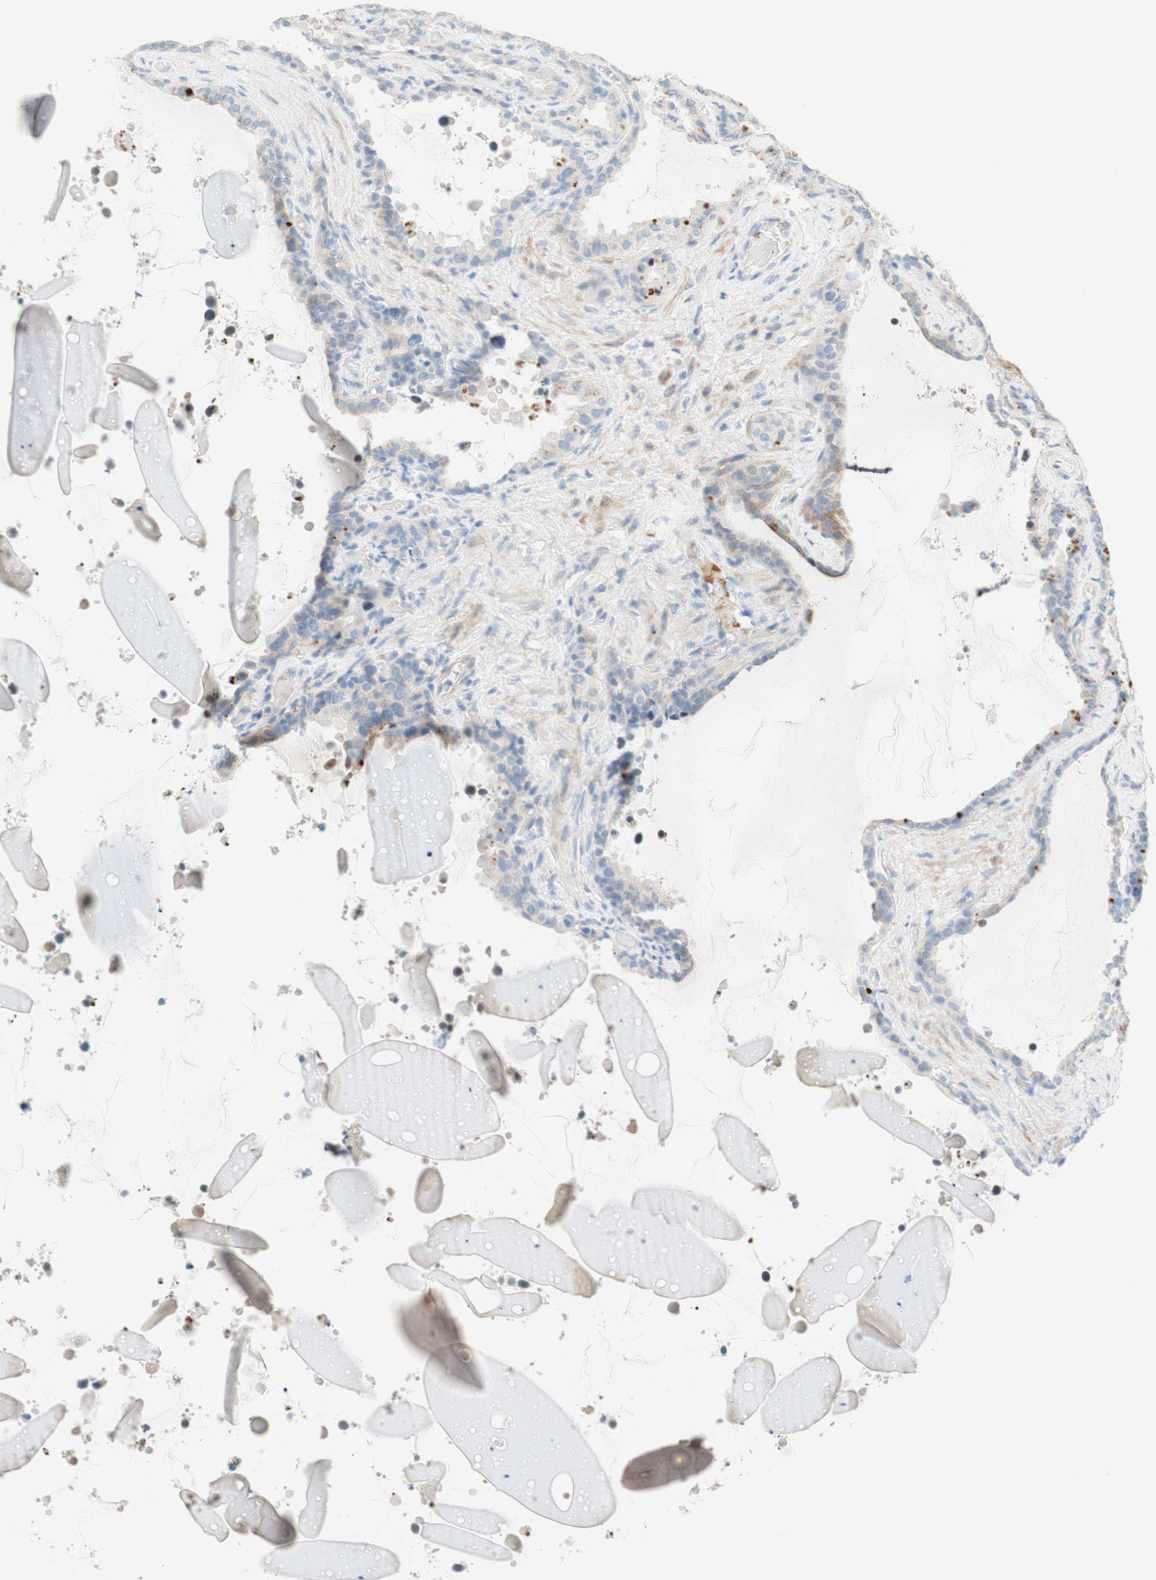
{"staining": {"intensity": "moderate", "quantity": "25%-75%", "location": "cytoplasmic/membranous"}, "tissue": "seminal vesicle", "cell_type": "Glandular cells", "image_type": "normal", "snomed": [{"axis": "morphology", "description": "Normal tissue, NOS"}, {"axis": "topography", "description": "Seminal veicle"}], "caption": "Seminal vesicle was stained to show a protein in brown. There is medium levels of moderate cytoplasmic/membranous staining in about 25%-75% of glandular cells. The staining is performed using DAB brown chromogen to label protein expression. The nuclei are counter-stained blue using hematoxylin.", "gene": "ENTREP2", "patient": {"sex": "male", "age": 46}}